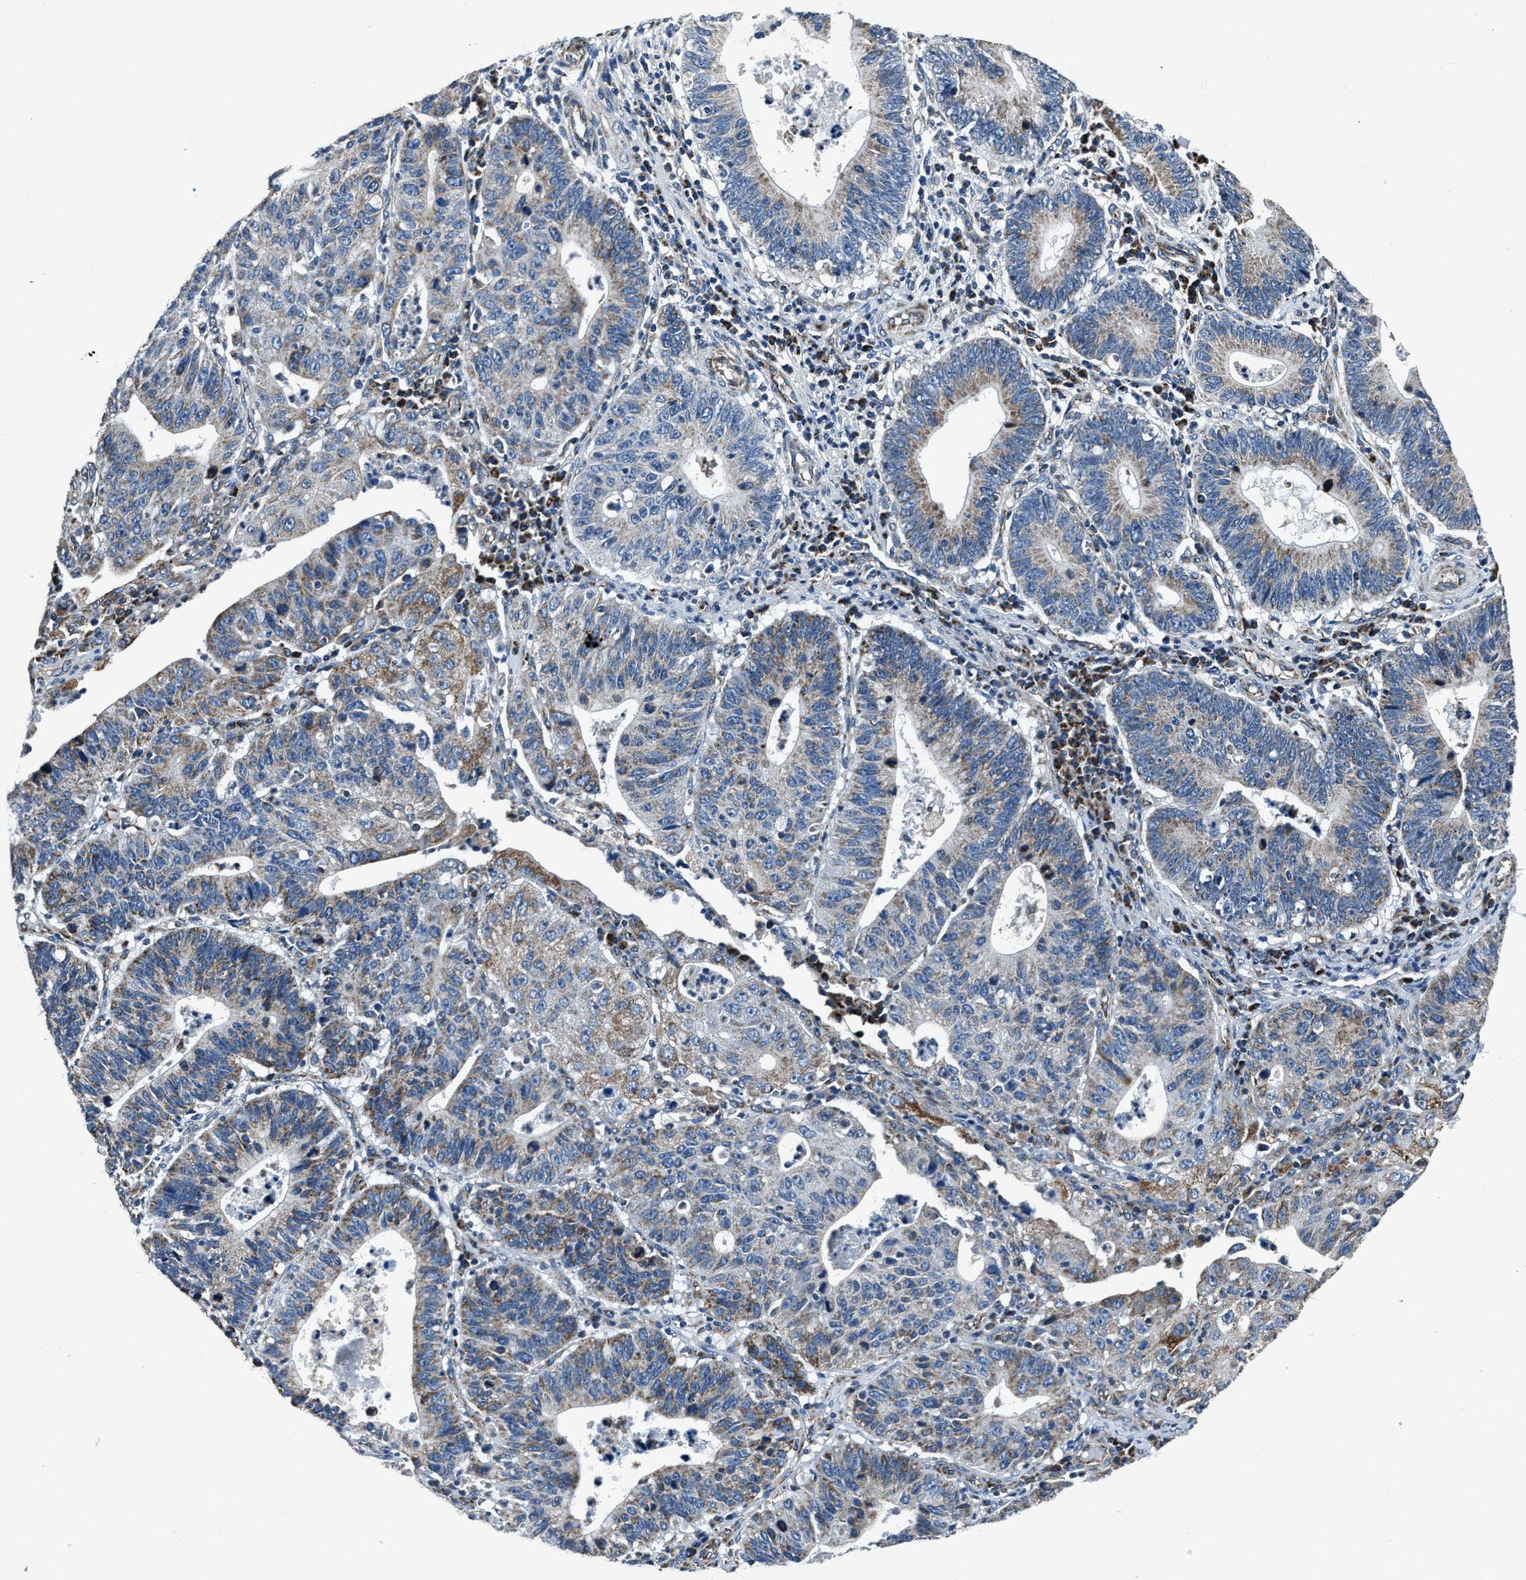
{"staining": {"intensity": "weak", "quantity": "25%-75%", "location": "cytoplasmic/membranous"}, "tissue": "stomach cancer", "cell_type": "Tumor cells", "image_type": "cancer", "snomed": [{"axis": "morphology", "description": "Adenocarcinoma, NOS"}, {"axis": "topography", "description": "Stomach"}], "caption": "Stomach adenocarcinoma tissue reveals weak cytoplasmic/membranous expression in approximately 25%-75% of tumor cells, visualized by immunohistochemistry. The staining was performed using DAB, with brown indicating positive protein expression. Nuclei are stained blue with hematoxylin.", "gene": "OGDH", "patient": {"sex": "male", "age": 59}}